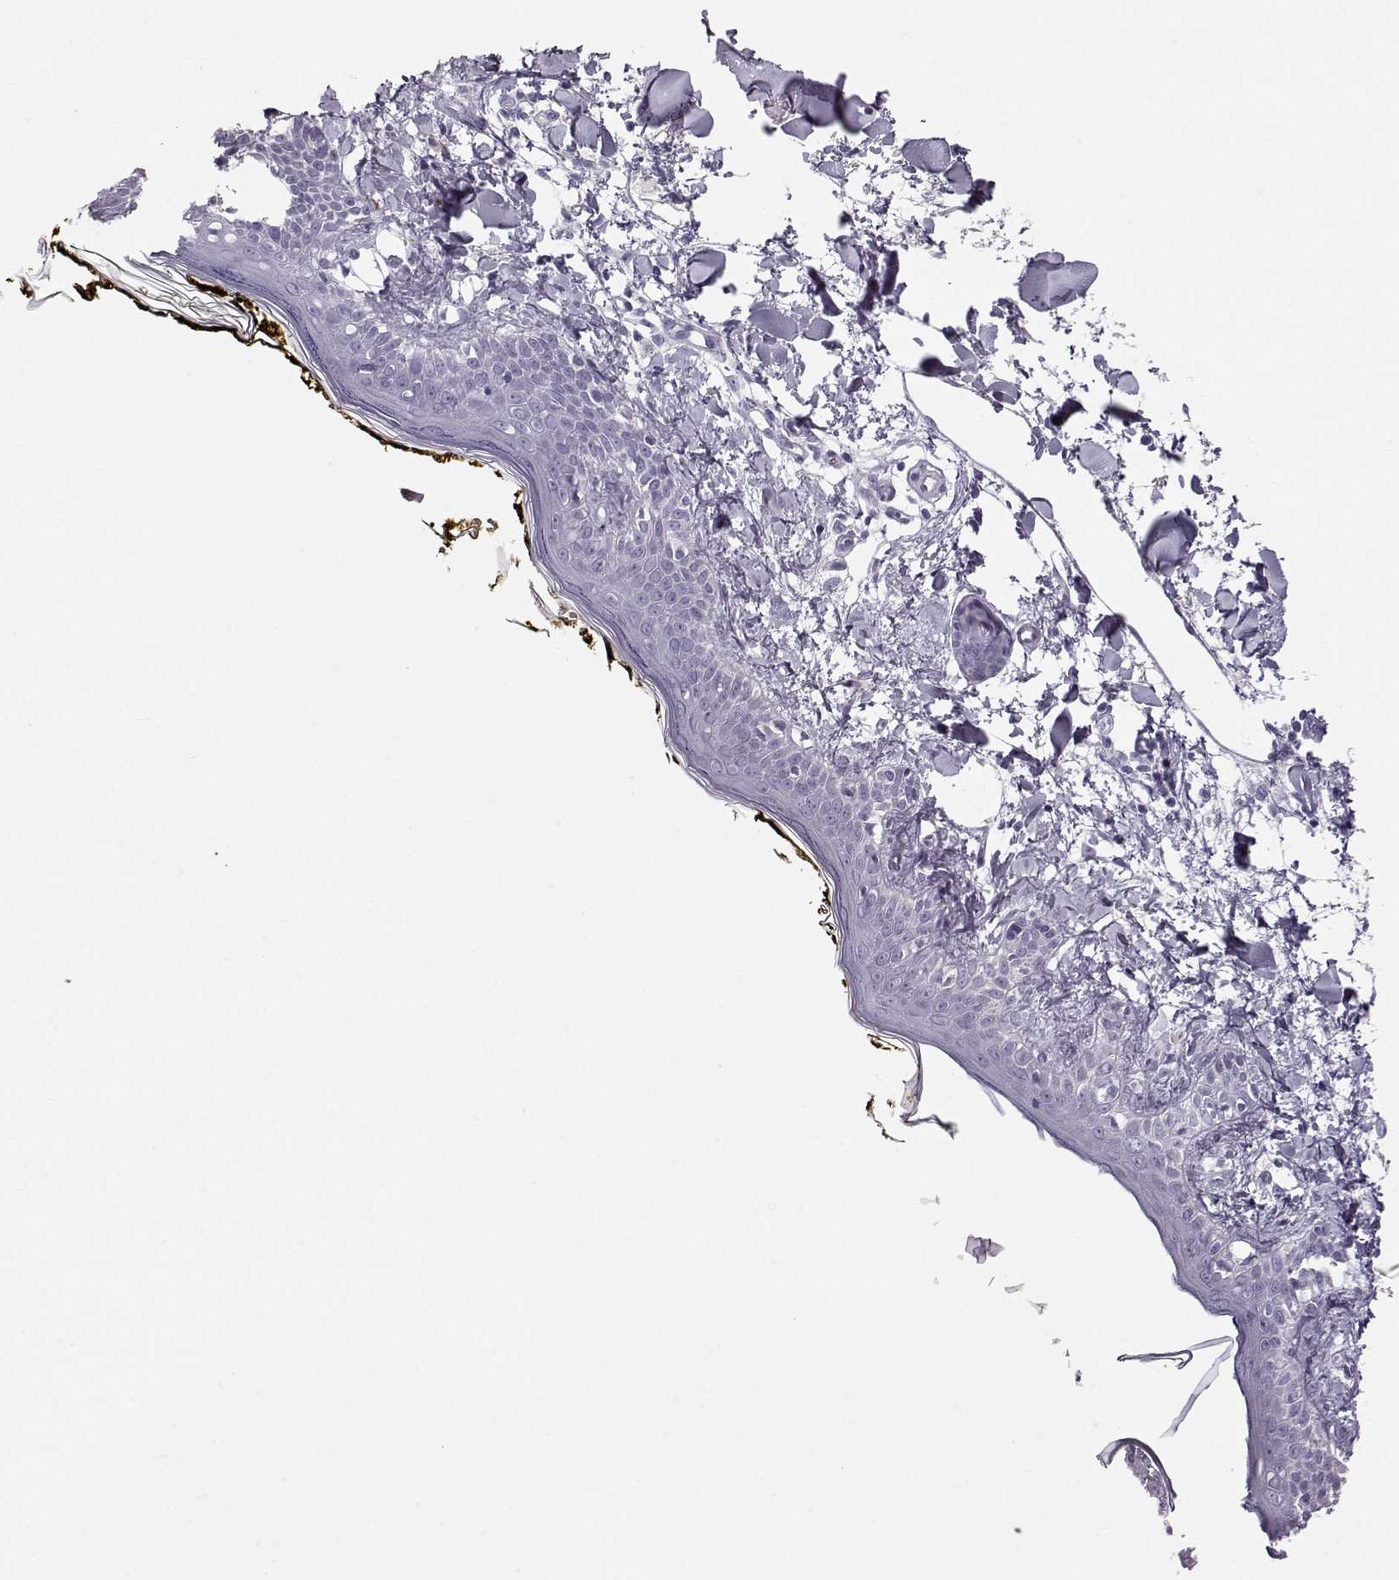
{"staining": {"intensity": "negative", "quantity": "none", "location": "none"}, "tissue": "skin", "cell_type": "Fibroblasts", "image_type": "normal", "snomed": [{"axis": "morphology", "description": "Normal tissue, NOS"}, {"axis": "topography", "description": "Skin"}], "caption": "DAB immunohistochemical staining of normal human skin displays no significant staining in fibroblasts.", "gene": "RD3", "patient": {"sex": "male", "age": 76}}